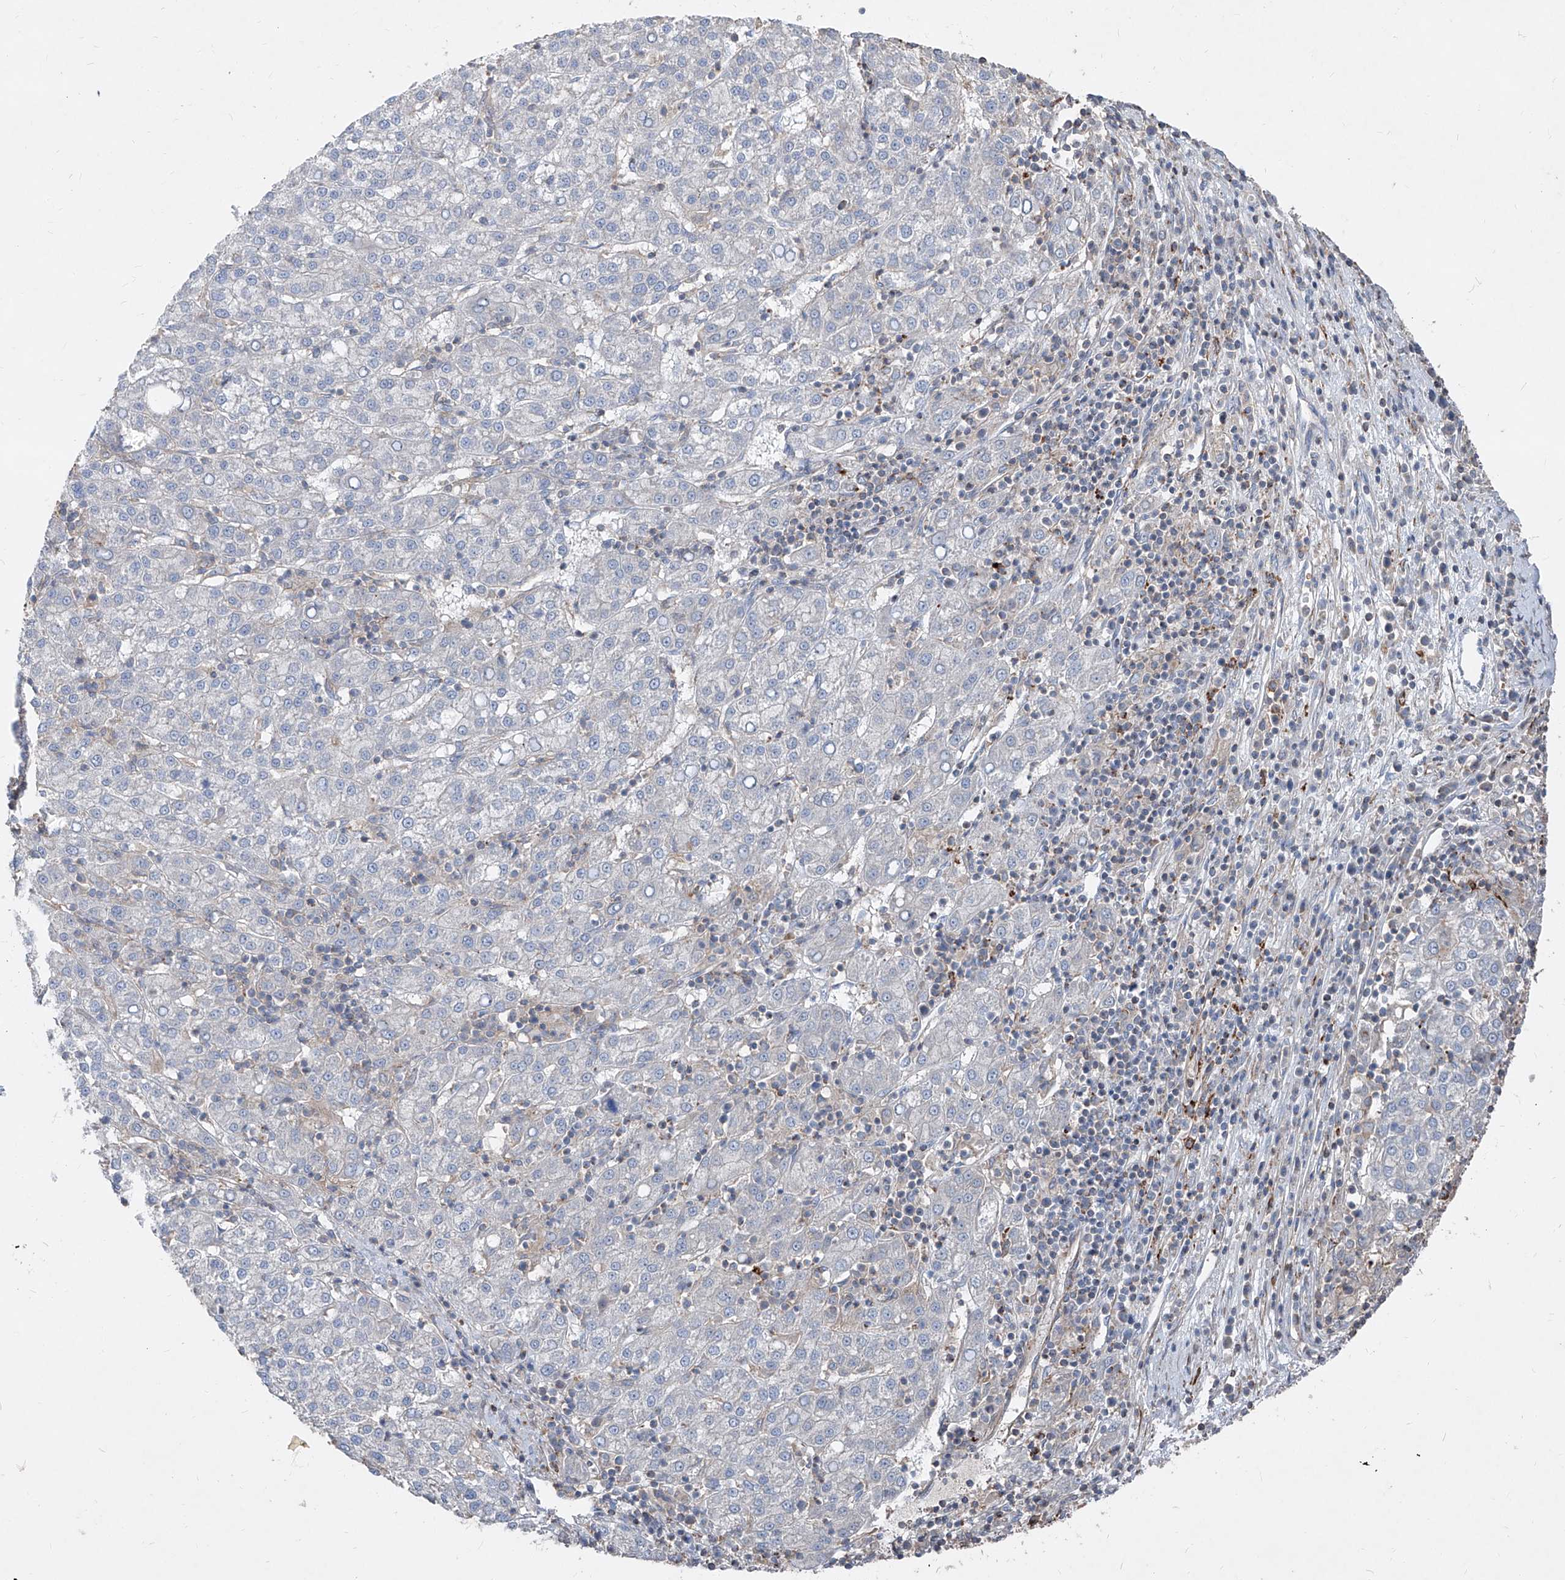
{"staining": {"intensity": "negative", "quantity": "none", "location": "none"}, "tissue": "liver cancer", "cell_type": "Tumor cells", "image_type": "cancer", "snomed": [{"axis": "morphology", "description": "Carcinoma, Hepatocellular, NOS"}, {"axis": "topography", "description": "Liver"}], "caption": "IHC histopathology image of human liver hepatocellular carcinoma stained for a protein (brown), which reveals no staining in tumor cells.", "gene": "UFD1", "patient": {"sex": "female", "age": 58}}